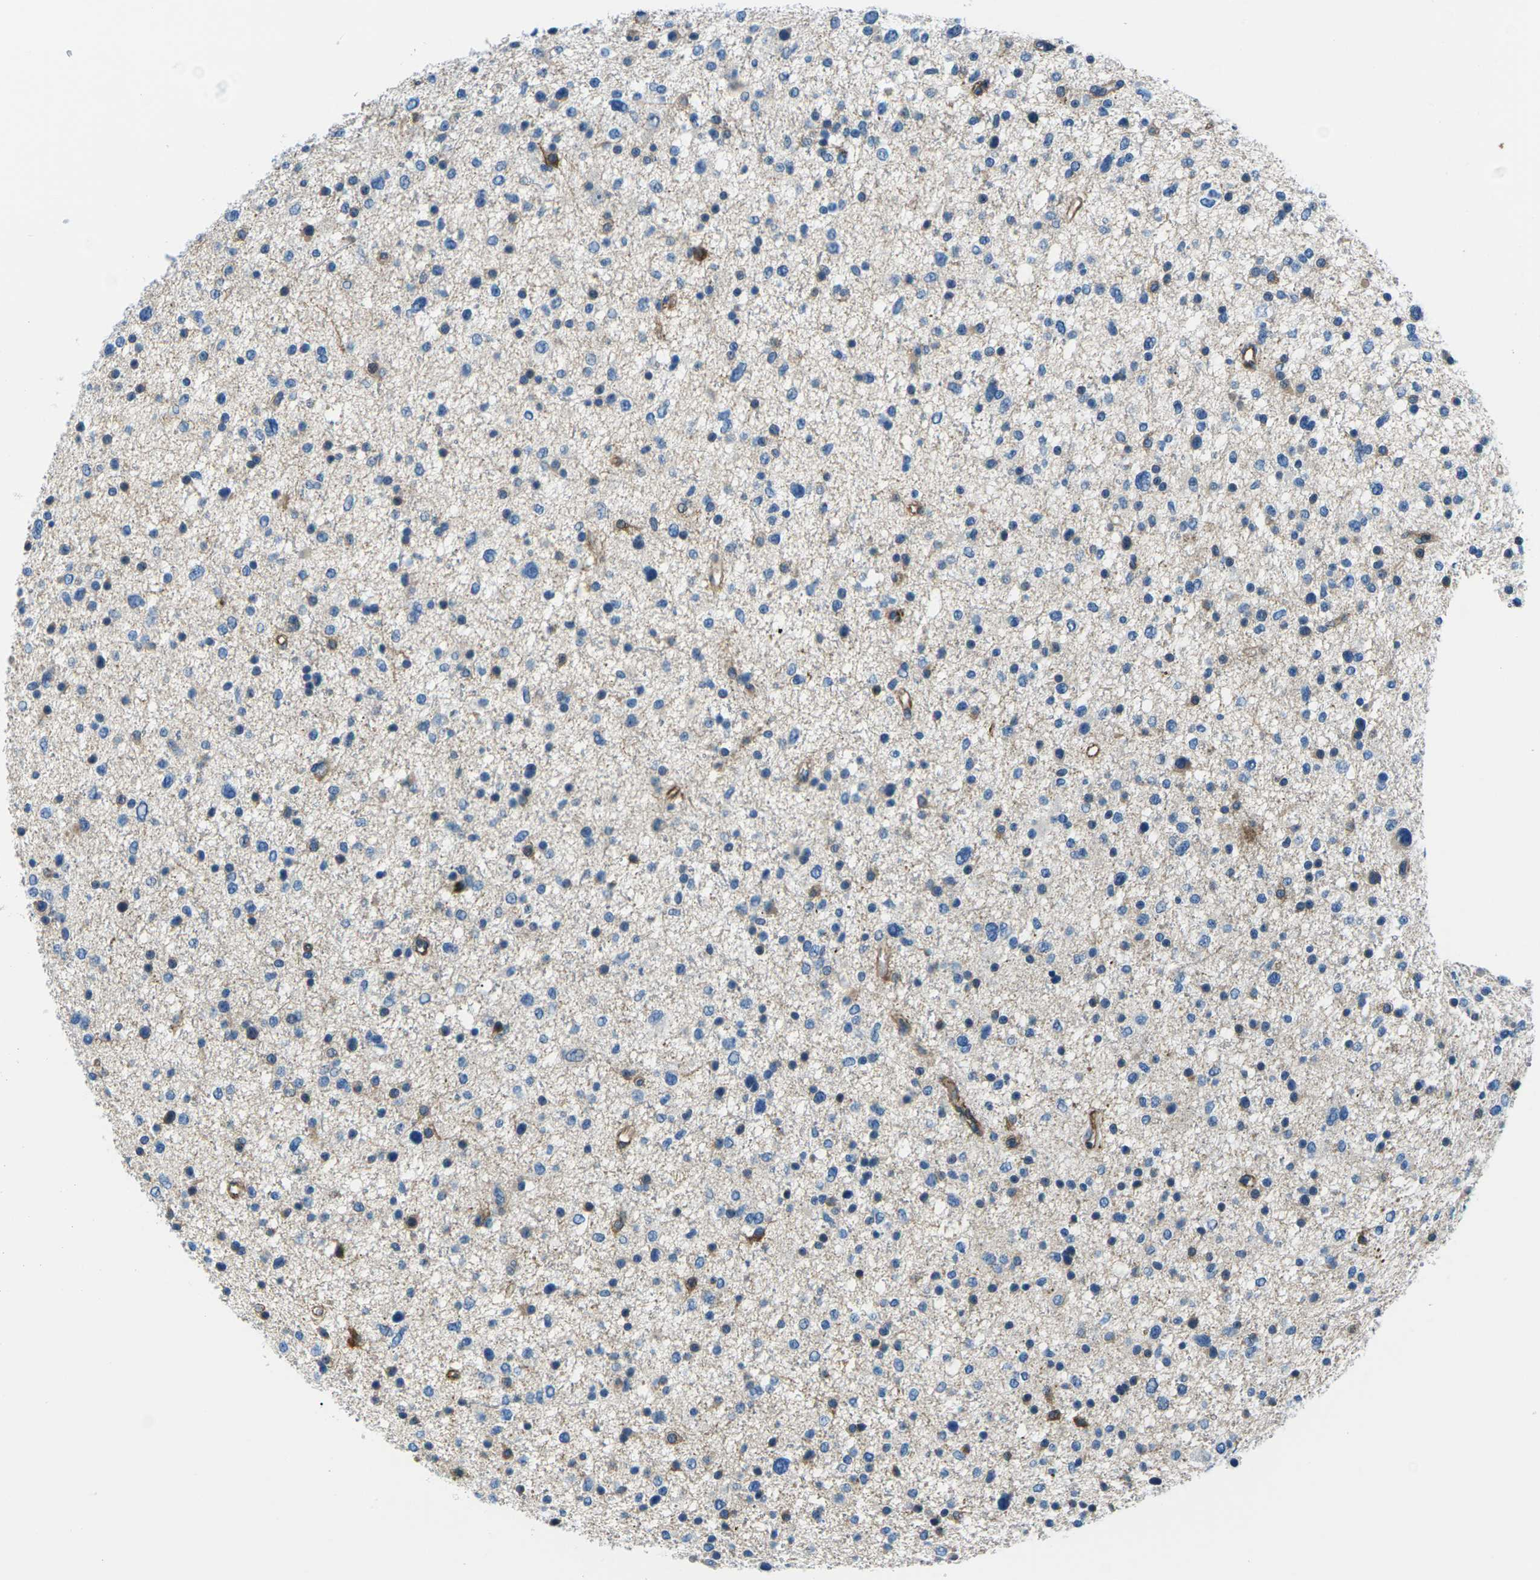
{"staining": {"intensity": "negative", "quantity": "none", "location": "none"}, "tissue": "glioma", "cell_type": "Tumor cells", "image_type": "cancer", "snomed": [{"axis": "morphology", "description": "Glioma, malignant, Low grade"}, {"axis": "topography", "description": "Brain"}], "caption": "High magnification brightfield microscopy of glioma stained with DAB (brown) and counterstained with hematoxylin (blue): tumor cells show no significant expression. (IHC, brightfield microscopy, high magnification).", "gene": "SOCS4", "patient": {"sex": "female", "age": 37}}